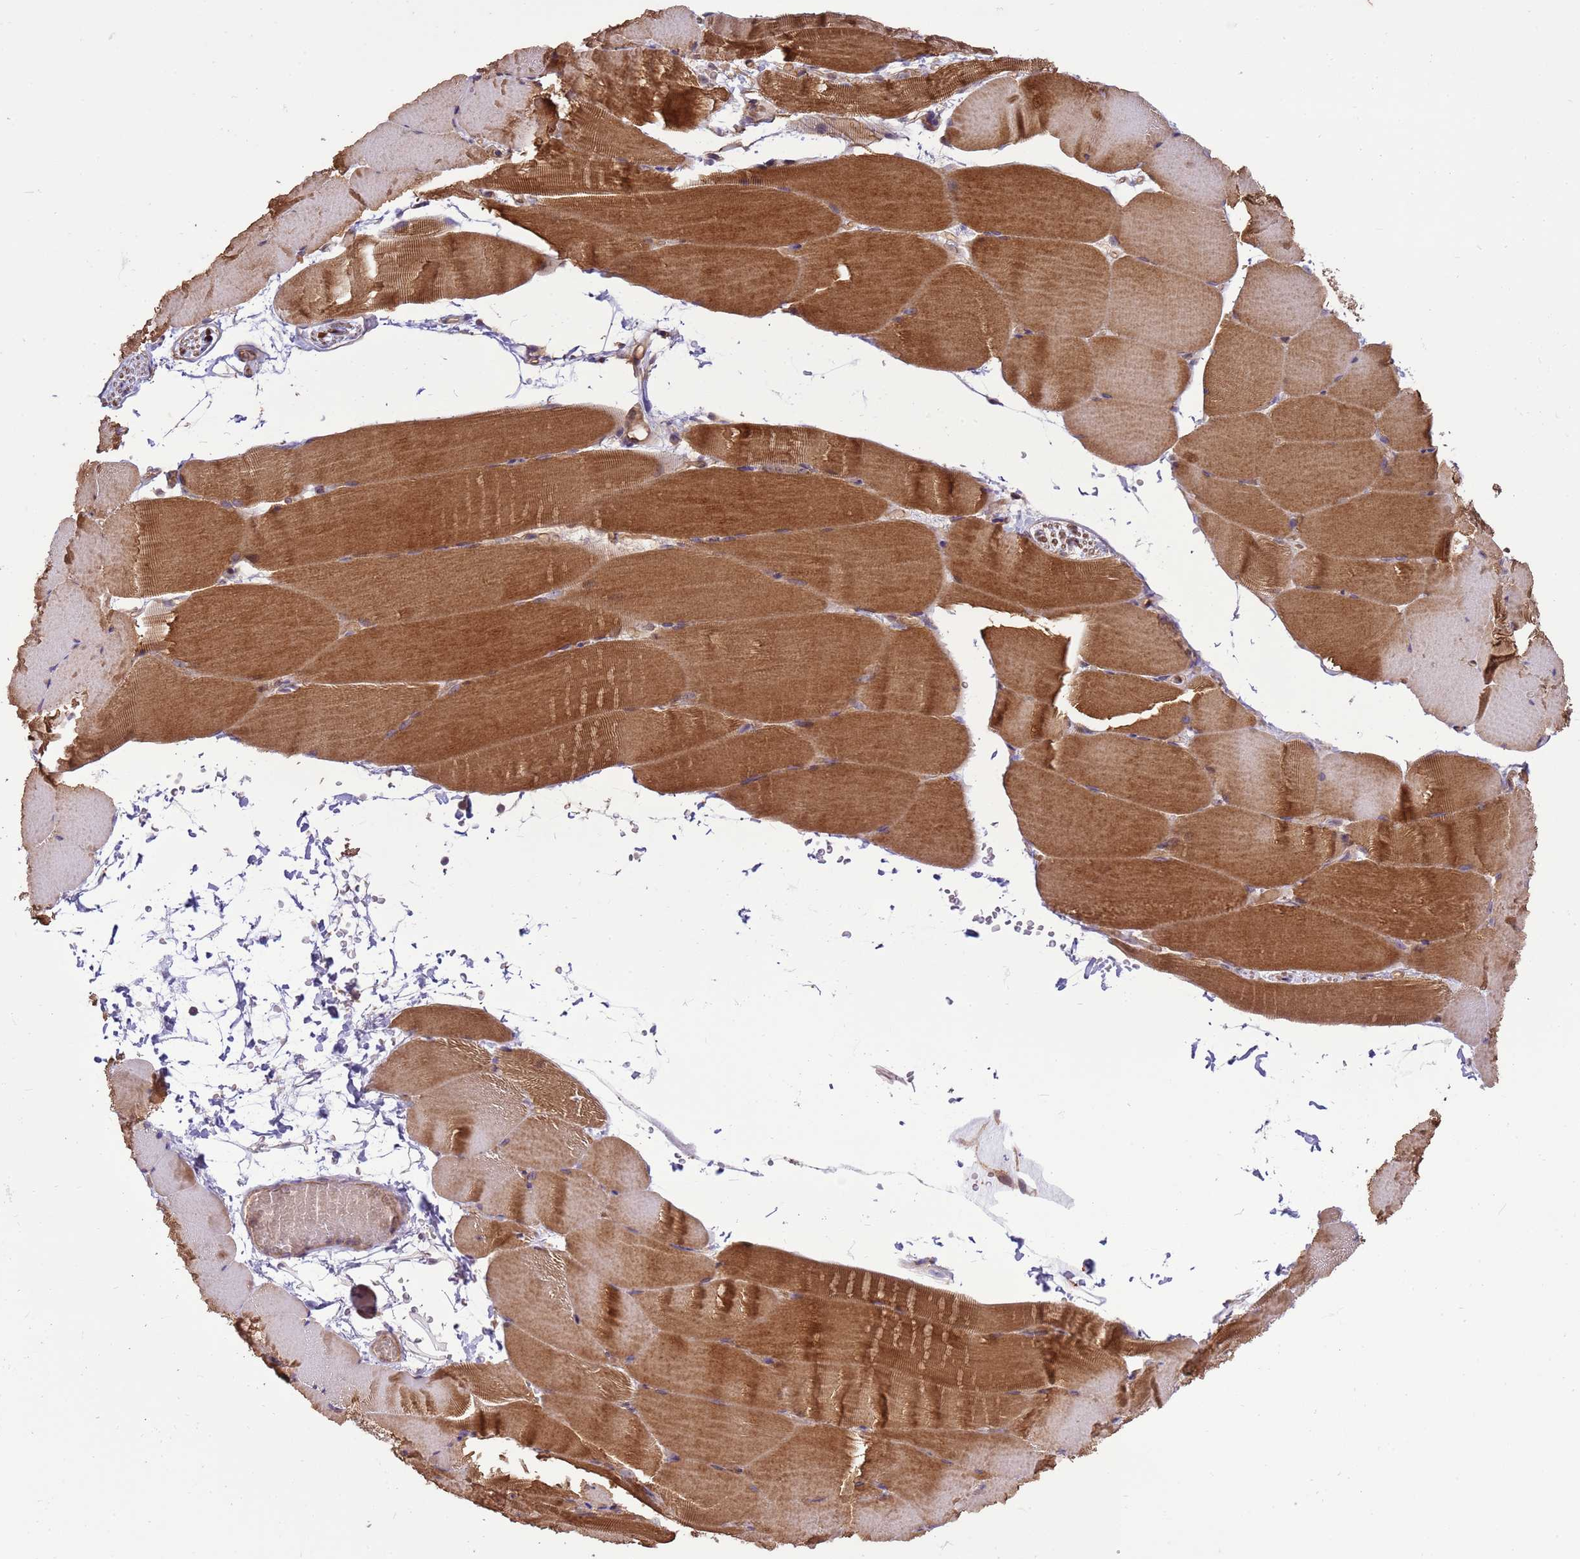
{"staining": {"intensity": "strong", "quantity": ">75%", "location": "cytoplasmic/membranous"}, "tissue": "skeletal muscle", "cell_type": "Myocytes", "image_type": "normal", "snomed": [{"axis": "morphology", "description": "Normal tissue, NOS"}, {"axis": "topography", "description": "Skeletal muscle"}, {"axis": "topography", "description": "Parathyroid gland"}], "caption": "Immunohistochemistry (DAB) staining of benign human skeletal muscle demonstrates strong cytoplasmic/membranous protein positivity in about >75% of myocytes. (DAB IHC, brown staining for protein, blue staining for nuclei).", "gene": "SMCO3", "patient": {"sex": "female", "age": 37}}